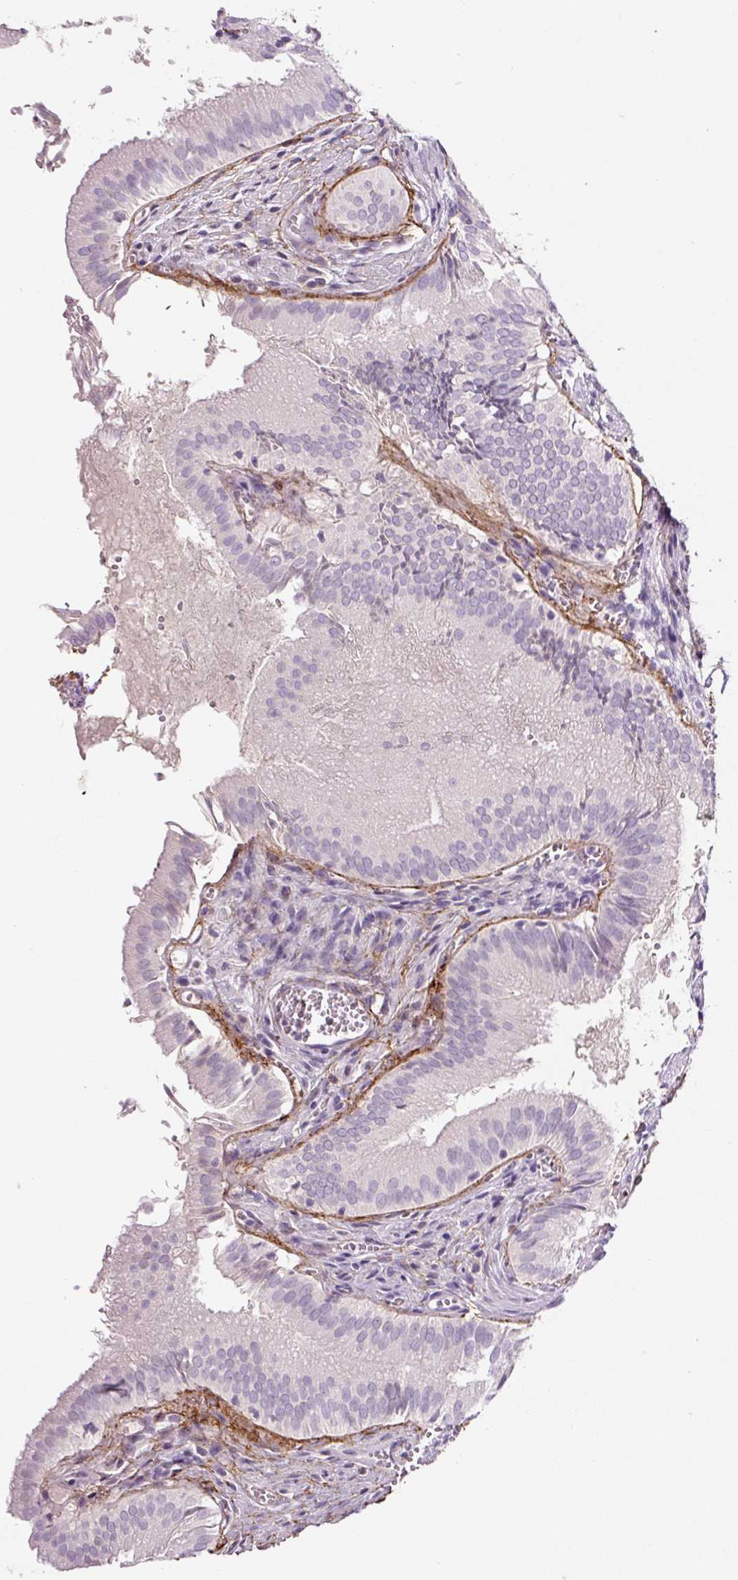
{"staining": {"intensity": "negative", "quantity": "none", "location": "none"}, "tissue": "gallbladder", "cell_type": "Glandular cells", "image_type": "normal", "snomed": [{"axis": "morphology", "description": "Normal tissue, NOS"}, {"axis": "topography", "description": "Gallbladder"}, {"axis": "topography", "description": "Peripheral nerve tissue"}], "caption": "IHC photomicrograph of unremarkable gallbladder: human gallbladder stained with DAB reveals no significant protein expression in glandular cells.", "gene": "FBN1", "patient": {"sex": "male", "age": 17}}